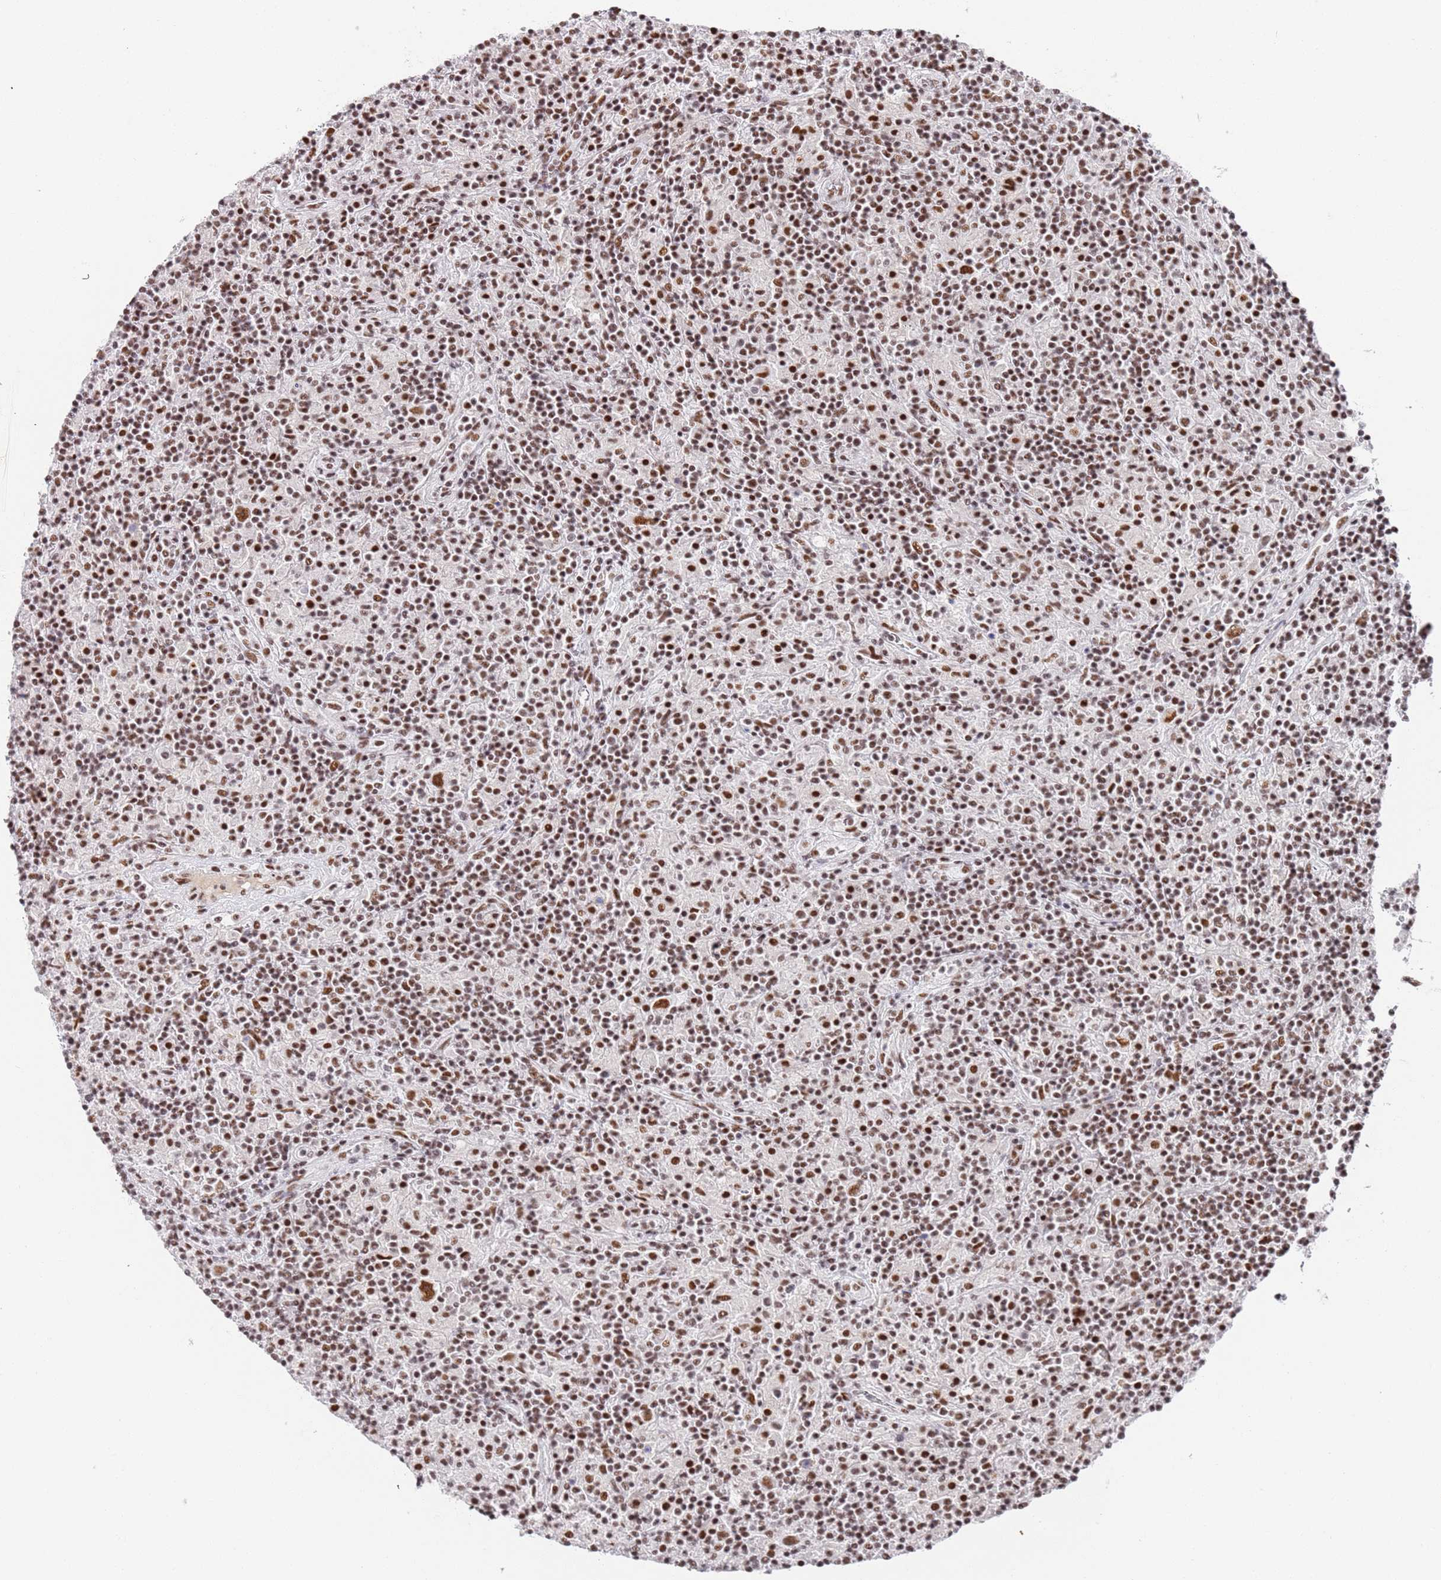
{"staining": {"intensity": "moderate", "quantity": ">75%", "location": "nuclear"}, "tissue": "lymphoma", "cell_type": "Tumor cells", "image_type": "cancer", "snomed": [{"axis": "morphology", "description": "Hodgkin's disease, NOS"}, {"axis": "topography", "description": "Lymph node"}], "caption": "There is medium levels of moderate nuclear positivity in tumor cells of Hodgkin's disease, as demonstrated by immunohistochemical staining (brown color).", "gene": "AKAP8L", "patient": {"sex": "male", "age": 70}}